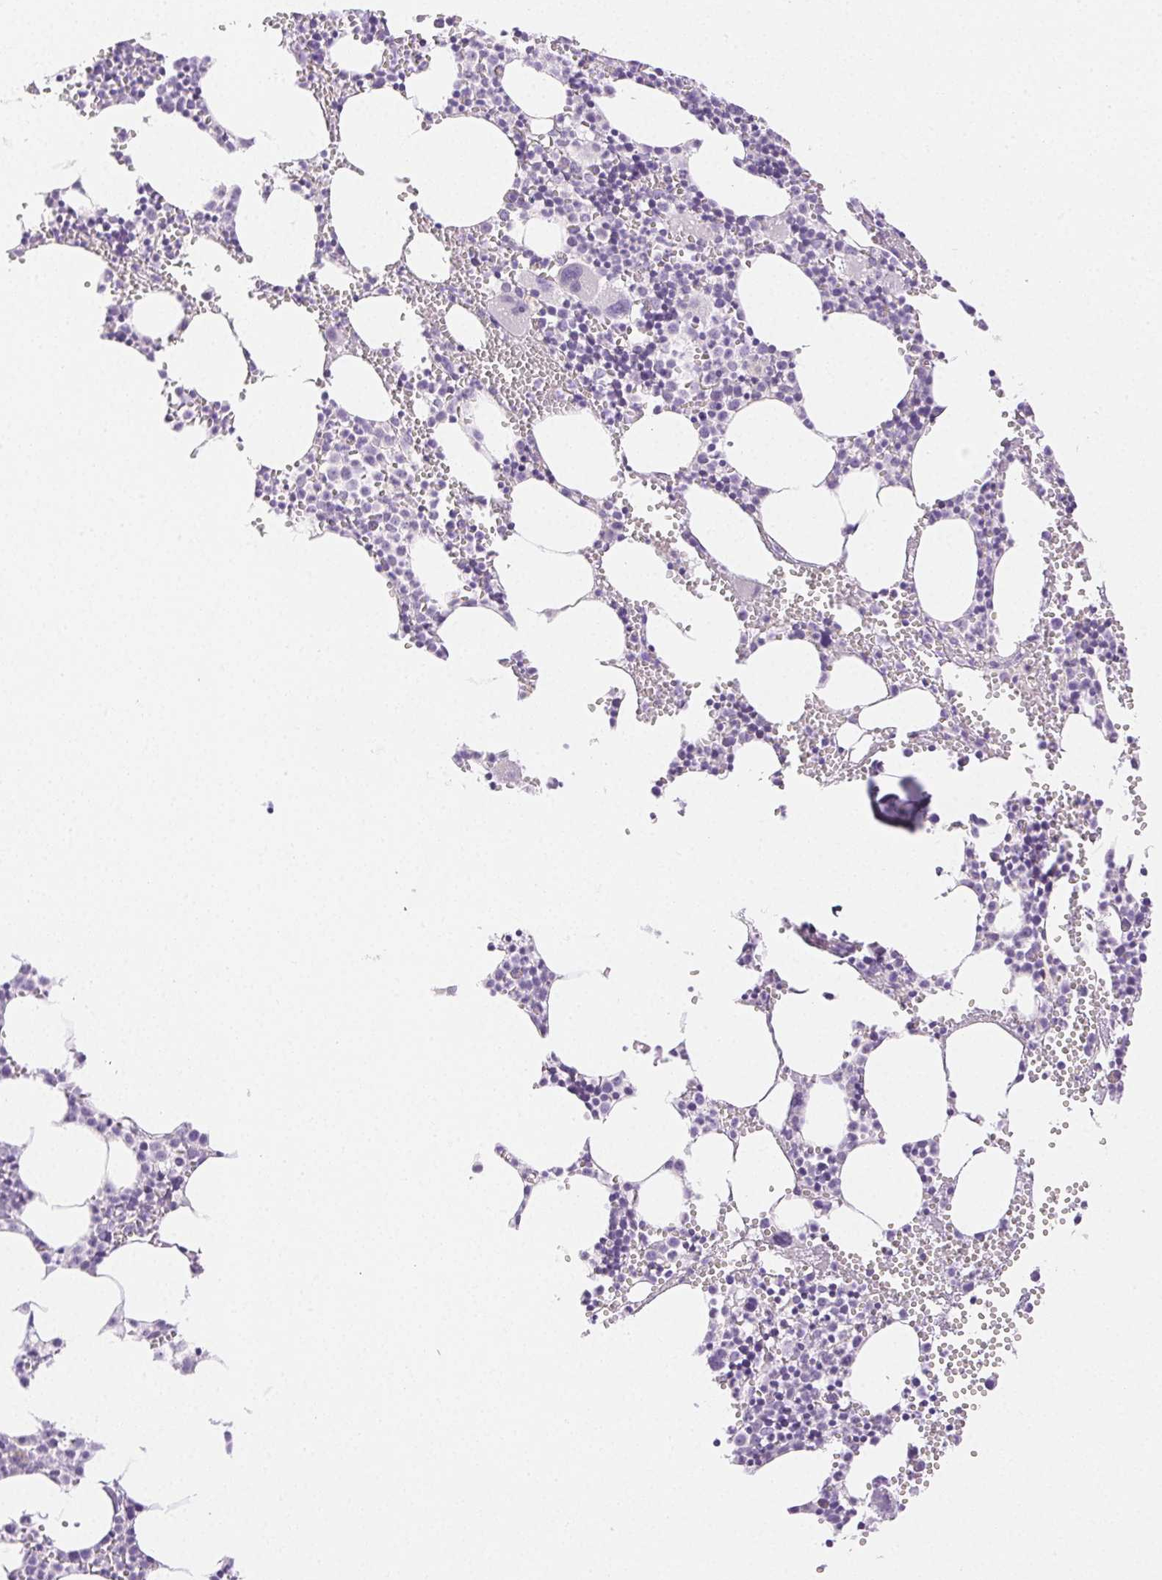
{"staining": {"intensity": "negative", "quantity": "none", "location": "none"}, "tissue": "bone marrow", "cell_type": "Hematopoietic cells", "image_type": "normal", "snomed": [{"axis": "morphology", "description": "Normal tissue, NOS"}, {"axis": "topography", "description": "Bone marrow"}], "caption": "The photomicrograph reveals no staining of hematopoietic cells in benign bone marrow. The staining is performed using DAB brown chromogen with nuclei counter-stained in using hematoxylin.", "gene": "SPACA4", "patient": {"sex": "male", "age": 89}}